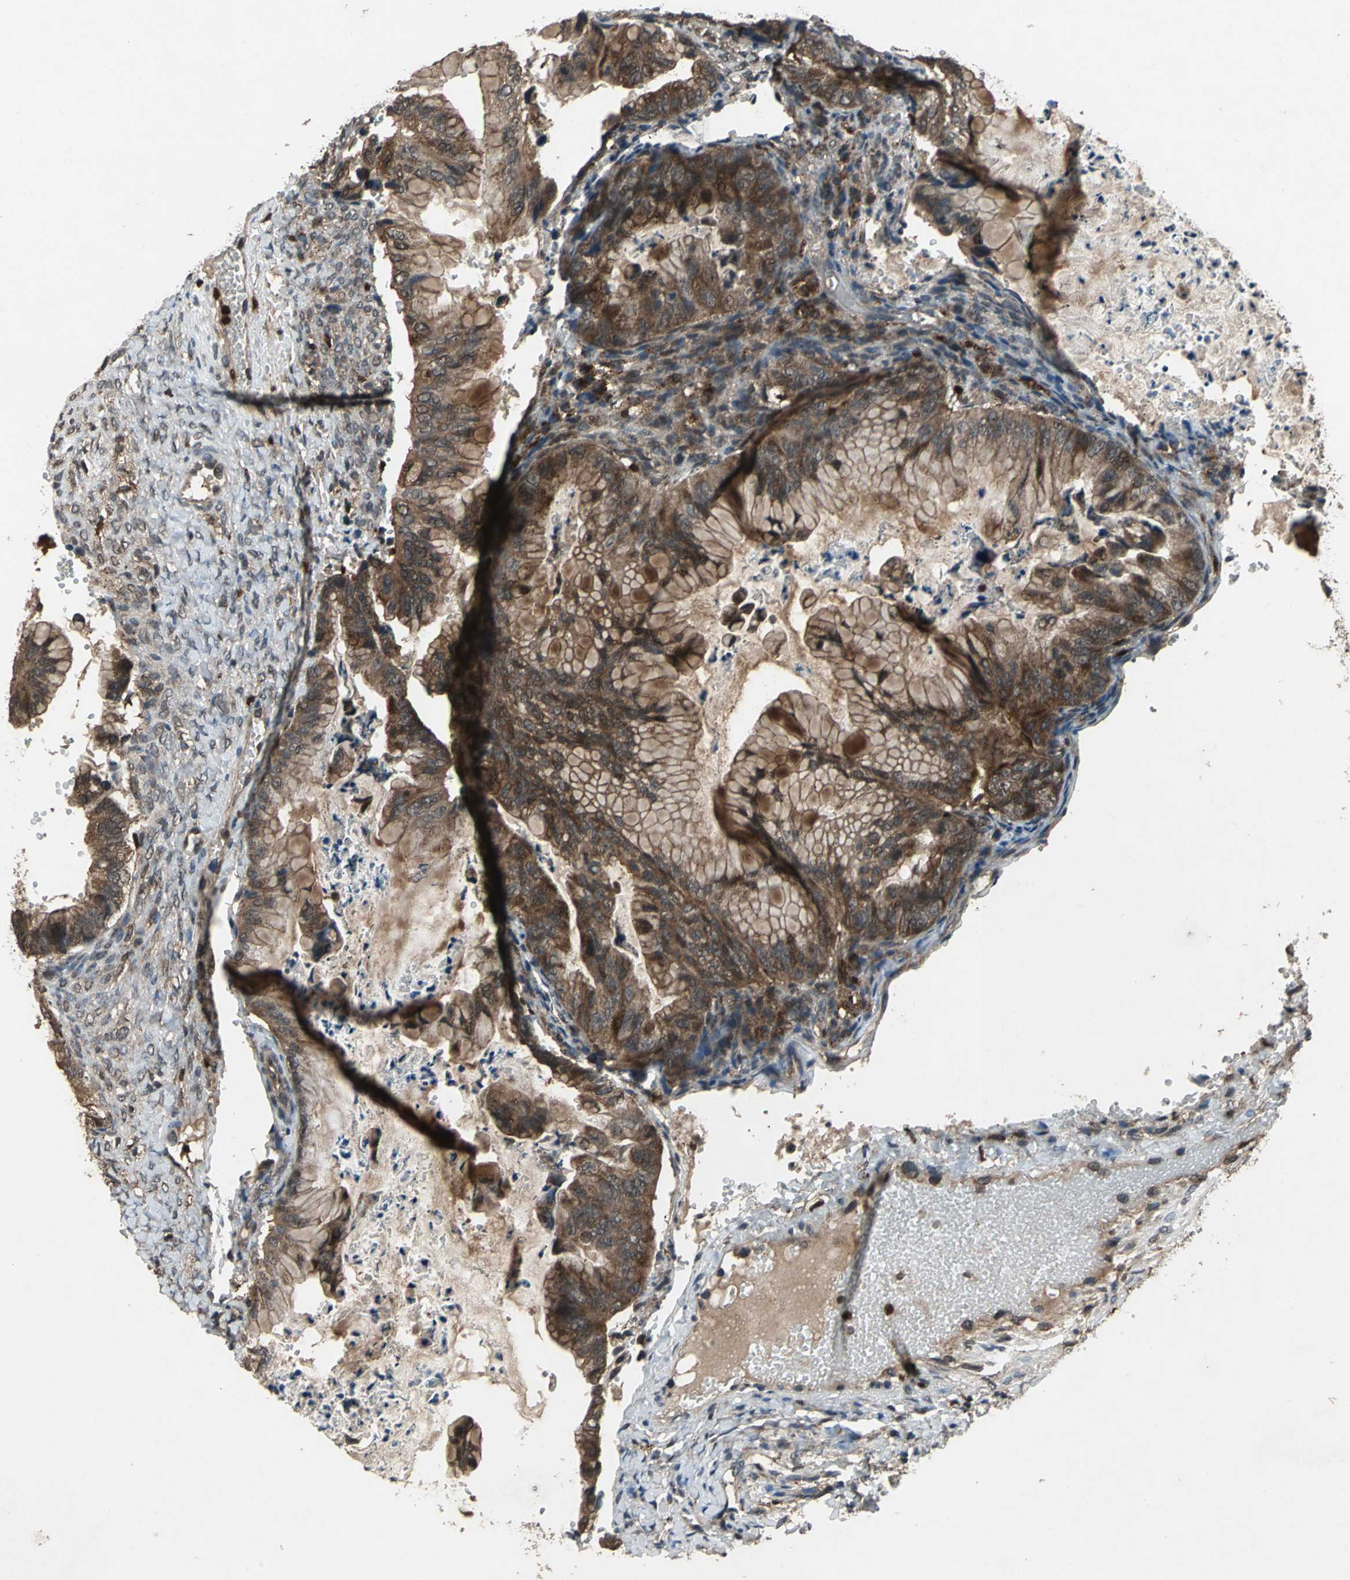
{"staining": {"intensity": "moderate", "quantity": ">75%", "location": "cytoplasmic/membranous"}, "tissue": "ovarian cancer", "cell_type": "Tumor cells", "image_type": "cancer", "snomed": [{"axis": "morphology", "description": "Cystadenocarcinoma, mucinous, NOS"}, {"axis": "topography", "description": "Ovary"}], "caption": "A brown stain shows moderate cytoplasmic/membranous expression of a protein in human ovarian cancer (mucinous cystadenocarcinoma) tumor cells.", "gene": "PYCARD", "patient": {"sex": "female", "age": 36}}